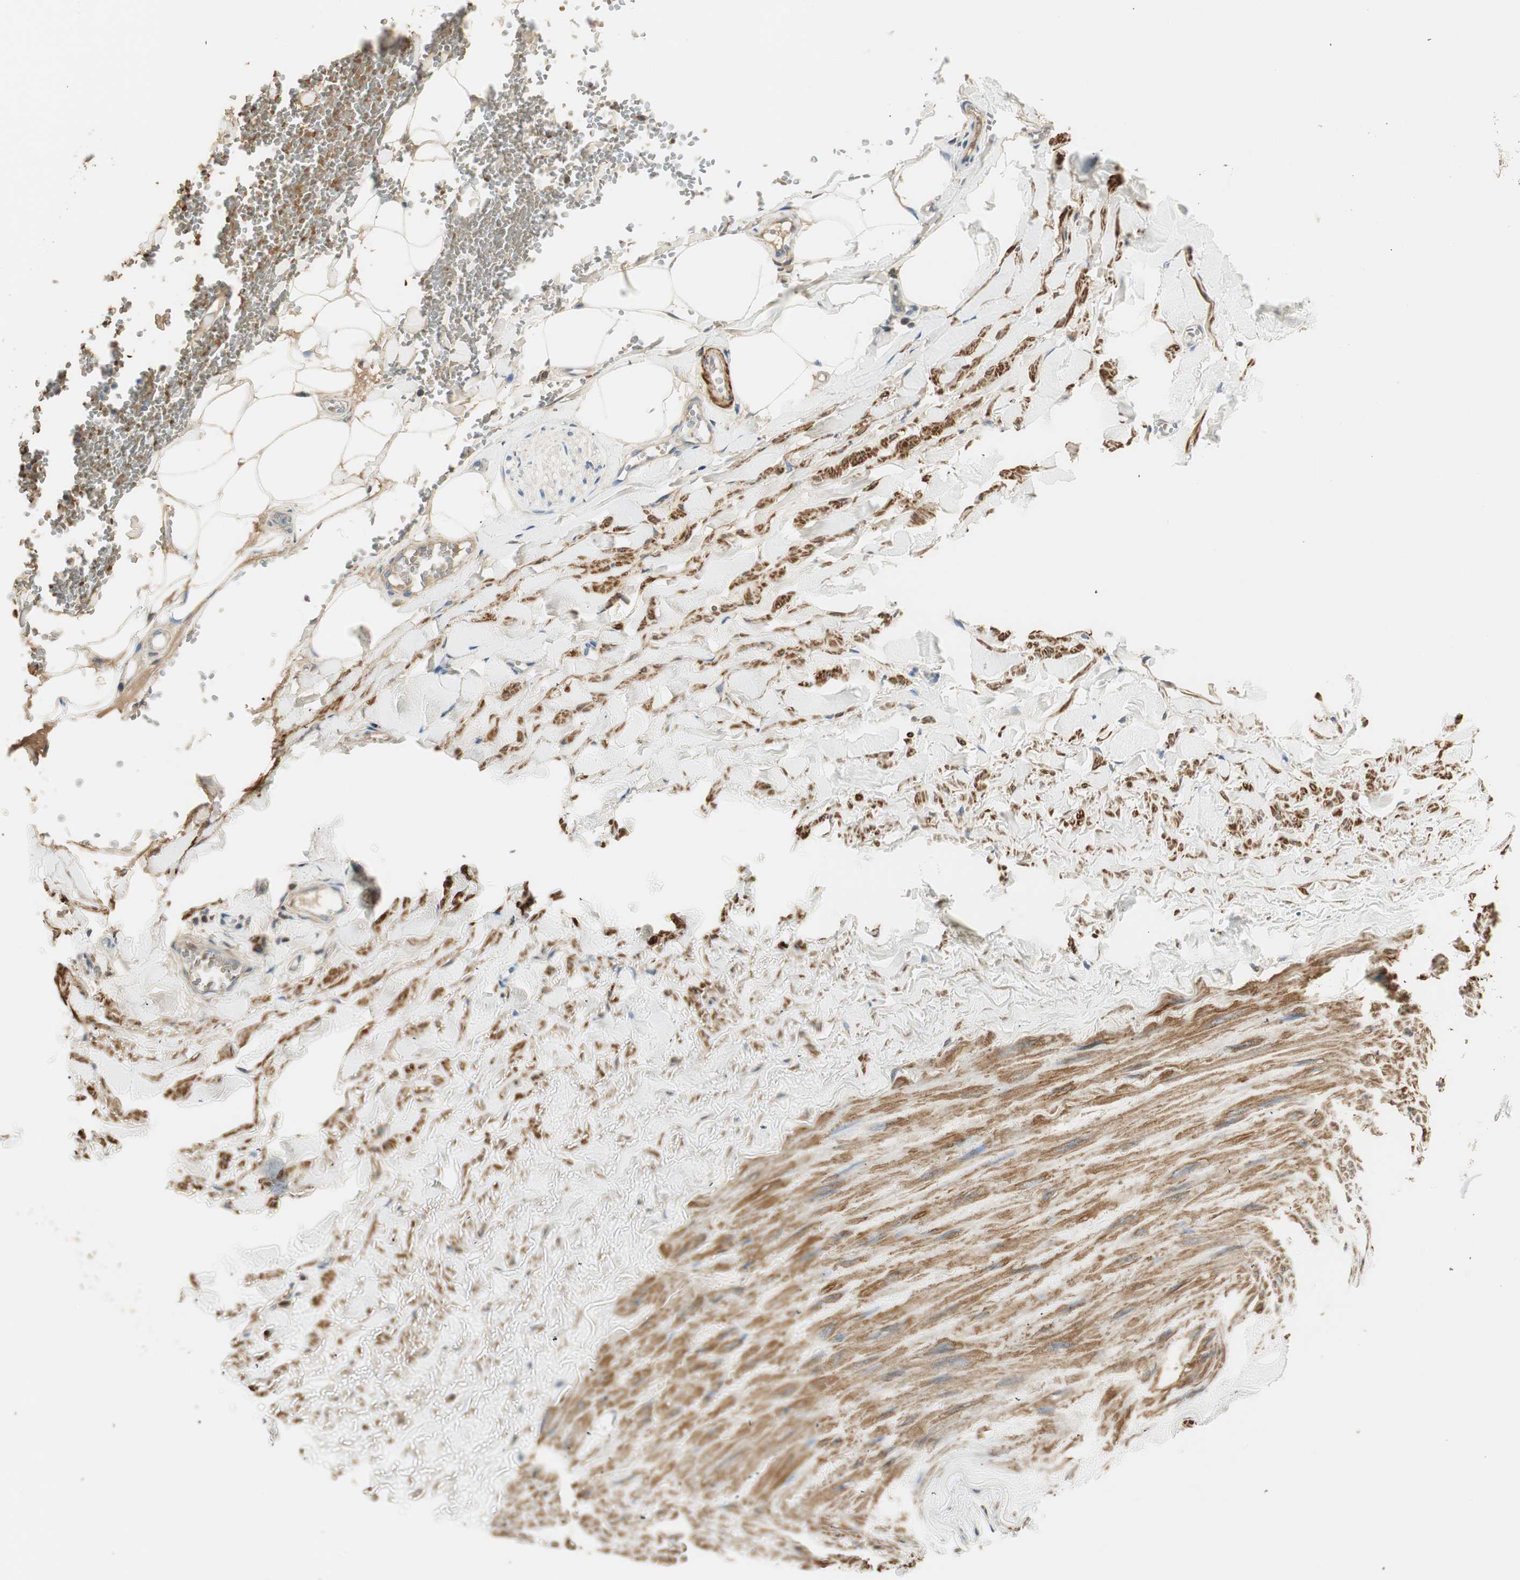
{"staining": {"intensity": "weak", "quantity": ">75%", "location": "cytoplasmic/membranous"}, "tissue": "adipose tissue", "cell_type": "Adipocytes", "image_type": "normal", "snomed": [{"axis": "morphology", "description": "Normal tissue, NOS"}, {"axis": "topography", "description": "Adipose tissue"}, {"axis": "topography", "description": "Peripheral nerve tissue"}], "caption": "Immunohistochemistry histopathology image of unremarkable human adipose tissue stained for a protein (brown), which demonstrates low levels of weak cytoplasmic/membranous staining in about >75% of adipocytes.", "gene": "RORB", "patient": {"sex": "male", "age": 52}}